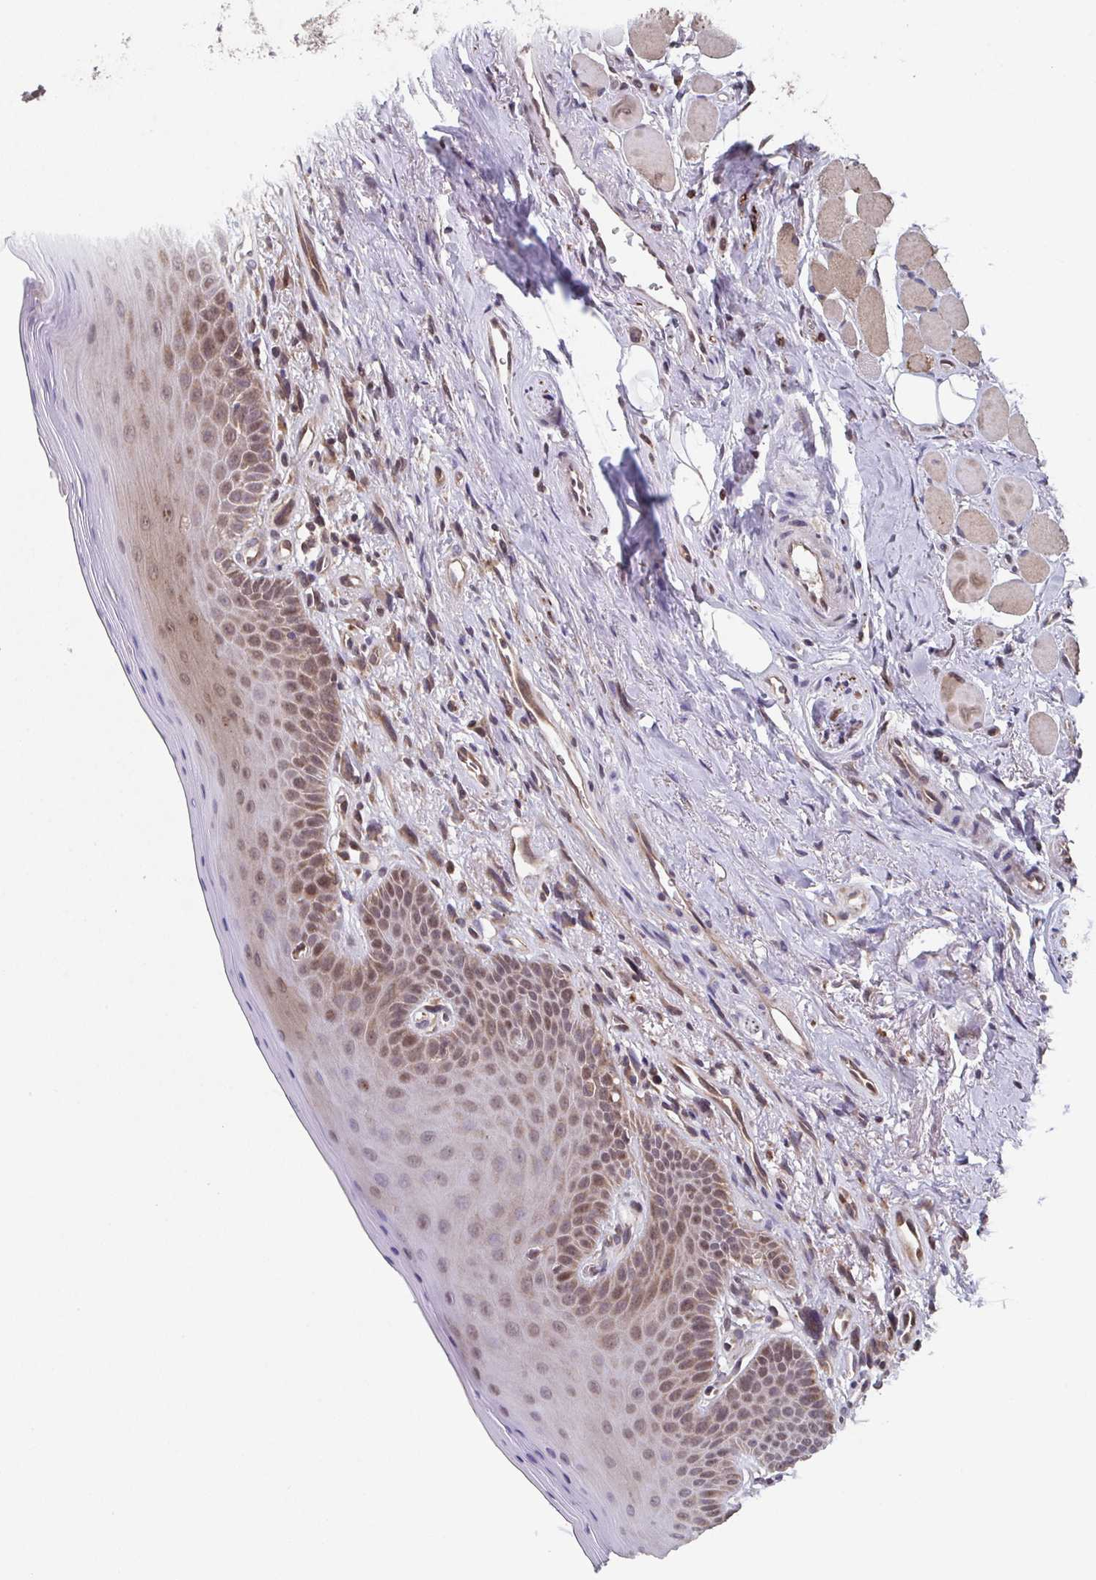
{"staining": {"intensity": "moderate", "quantity": "25%-75%", "location": "cytoplasmic/membranous,nuclear"}, "tissue": "oral mucosa", "cell_type": "Squamous epithelial cells", "image_type": "normal", "snomed": [{"axis": "morphology", "description": "Normal tissue, NOS"}, {"axis": "morphology", "description": "Normal morphology"}, {"axis": "topography", "description": "Oral tissue"}], "caption": "A brown stain shows moderate cytoplasmic/membranous,nuclear expression of a protein in squamous epithelial cells of benign human oral mucosa. Ihc stains the protein of interest in brown and the nuclei are stained blue.", "gene": "TTC19", "patient": {"sex": "female", "age": 76}}